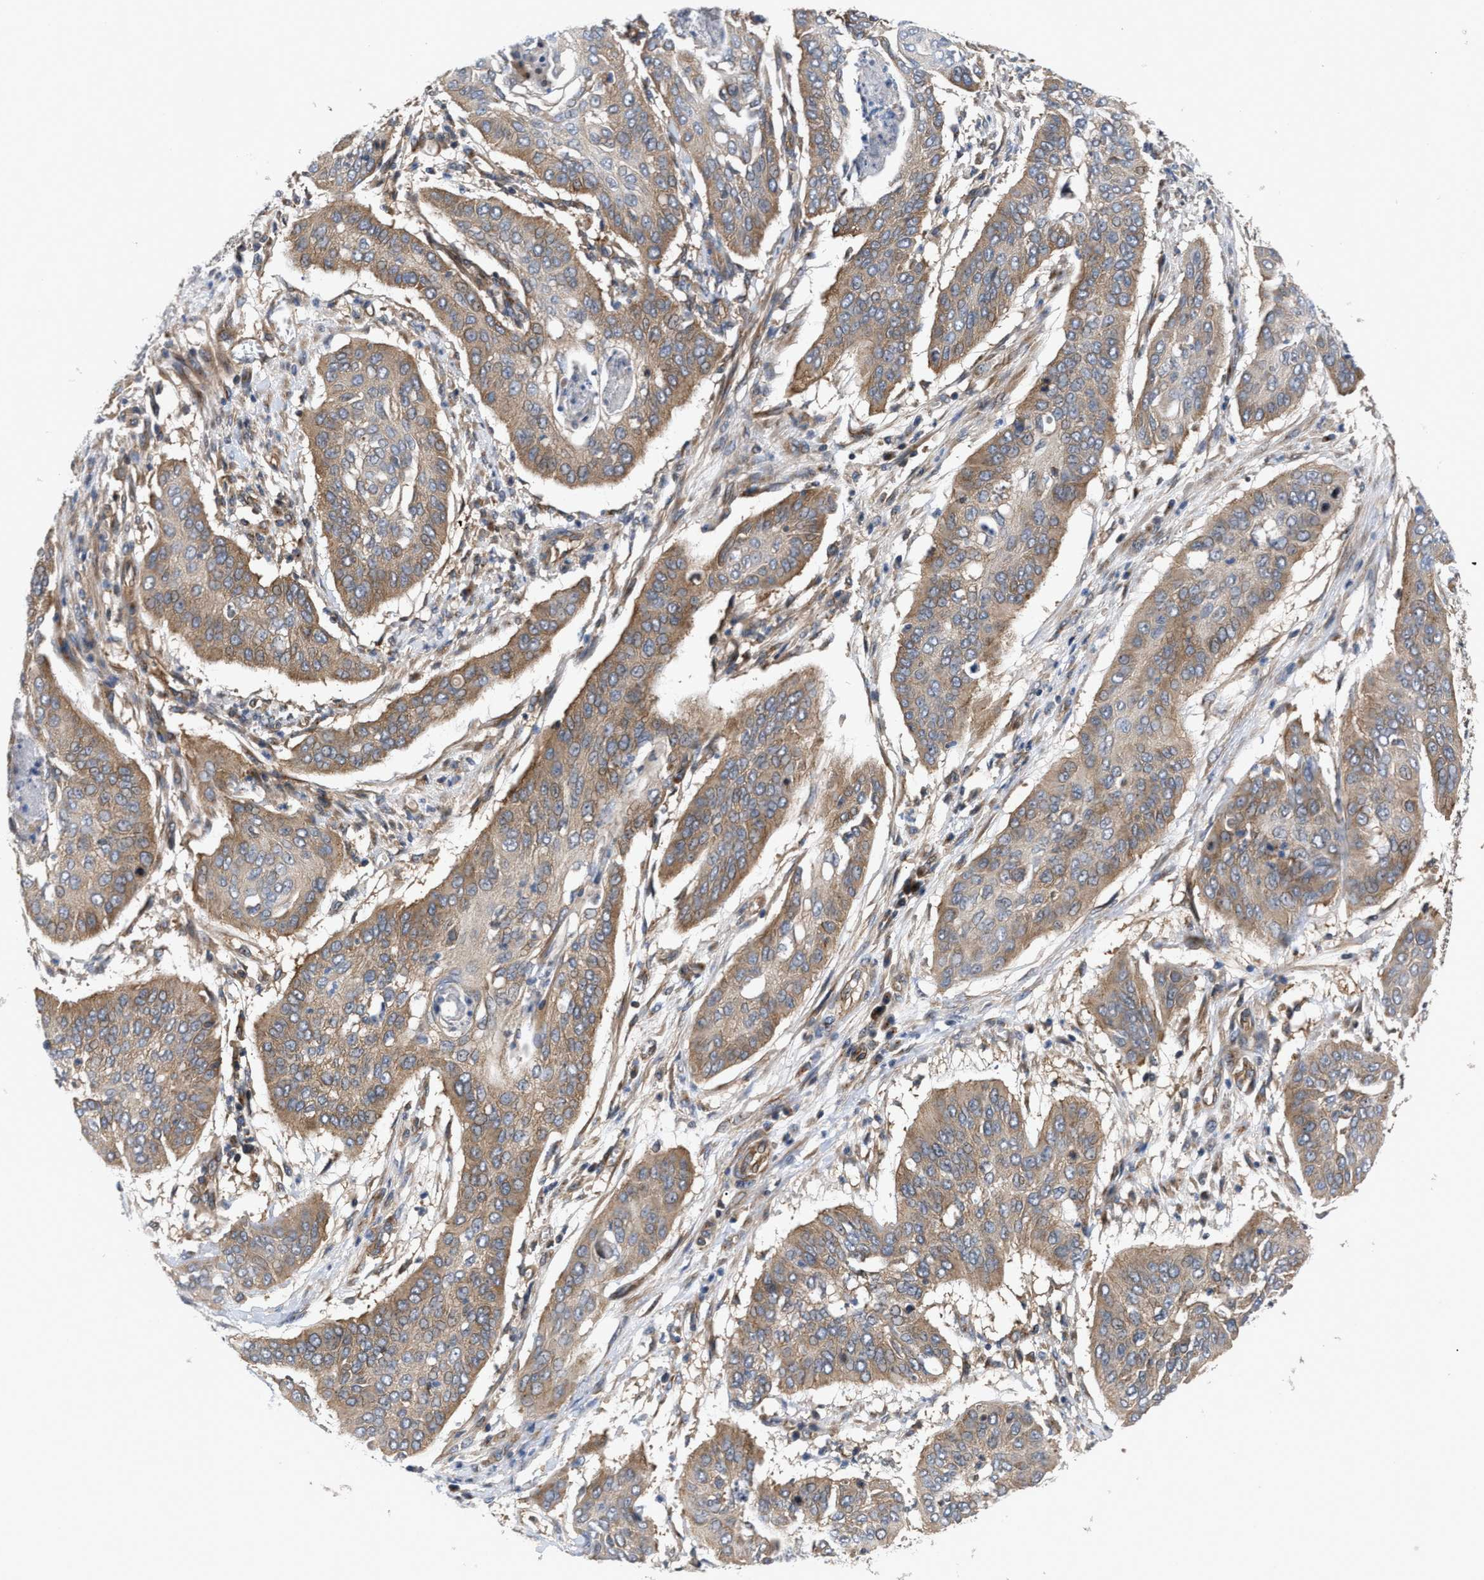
{"staining": {"intensity": "moderate", "quantity": ">75%", "location": "cytoplasmic/membranous"}, "tissue": "cervical cancer", "cell_type": "Tumor cells", "image_type": "cancer", "snomed": [{"axis": "morphology", "description": "Squamous cell carcinoma, NOS"}, {"axis": "topography", "description": "Cervix"}], "caption": "An immunohistochemistry (IHC) photomicrograph of neoplastic tissue is shown. Protein staining in brown highlights moderate cytoplasmic/membranous positivity in cervical squamous cell carcinoma within tumor cells.", "gene": "LAPTM4B", "patient": {"sex": "female", "age": 39}}